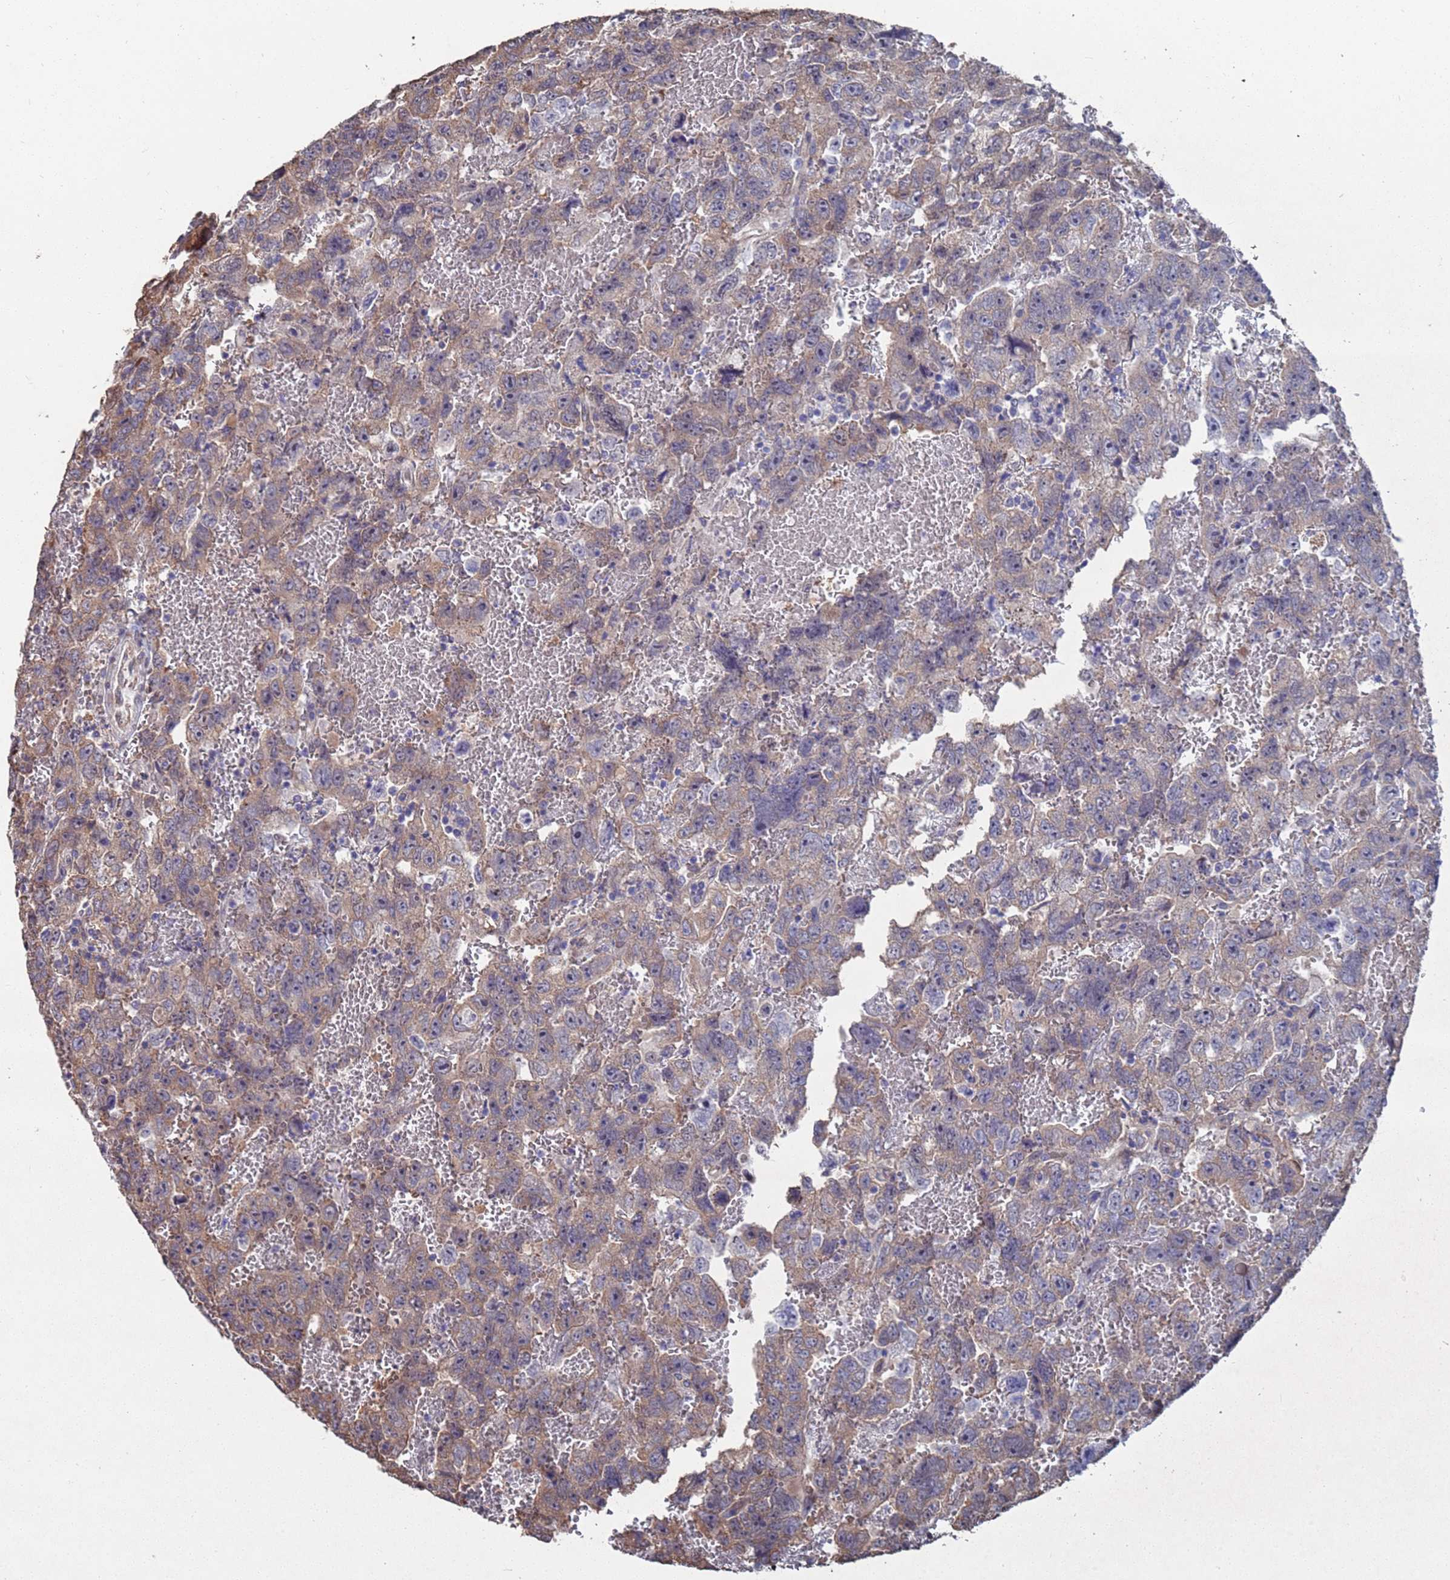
{"staining": {"intensity": "moderate", "quantity": ">75%", "location": "cytoplasmic/membranous"}, "tissue": "testis cancer", "cell_type": "Tumor cells", "image_type": "cancer", "snomed": [{"axis": "morphology", "description": "Carcinoma, Embryonal, NOS"}, {"axis": "topography", "description": "Testis"}], "caption": "This photomicrograph demonstrates IHC staining of testis embryonal carcinoma, with medium moderate cytoplasmic/membranous expression in about >75% of tumor cells.", "gene": "CFAP119", "patient": {"sex": "male", "age": 45}}